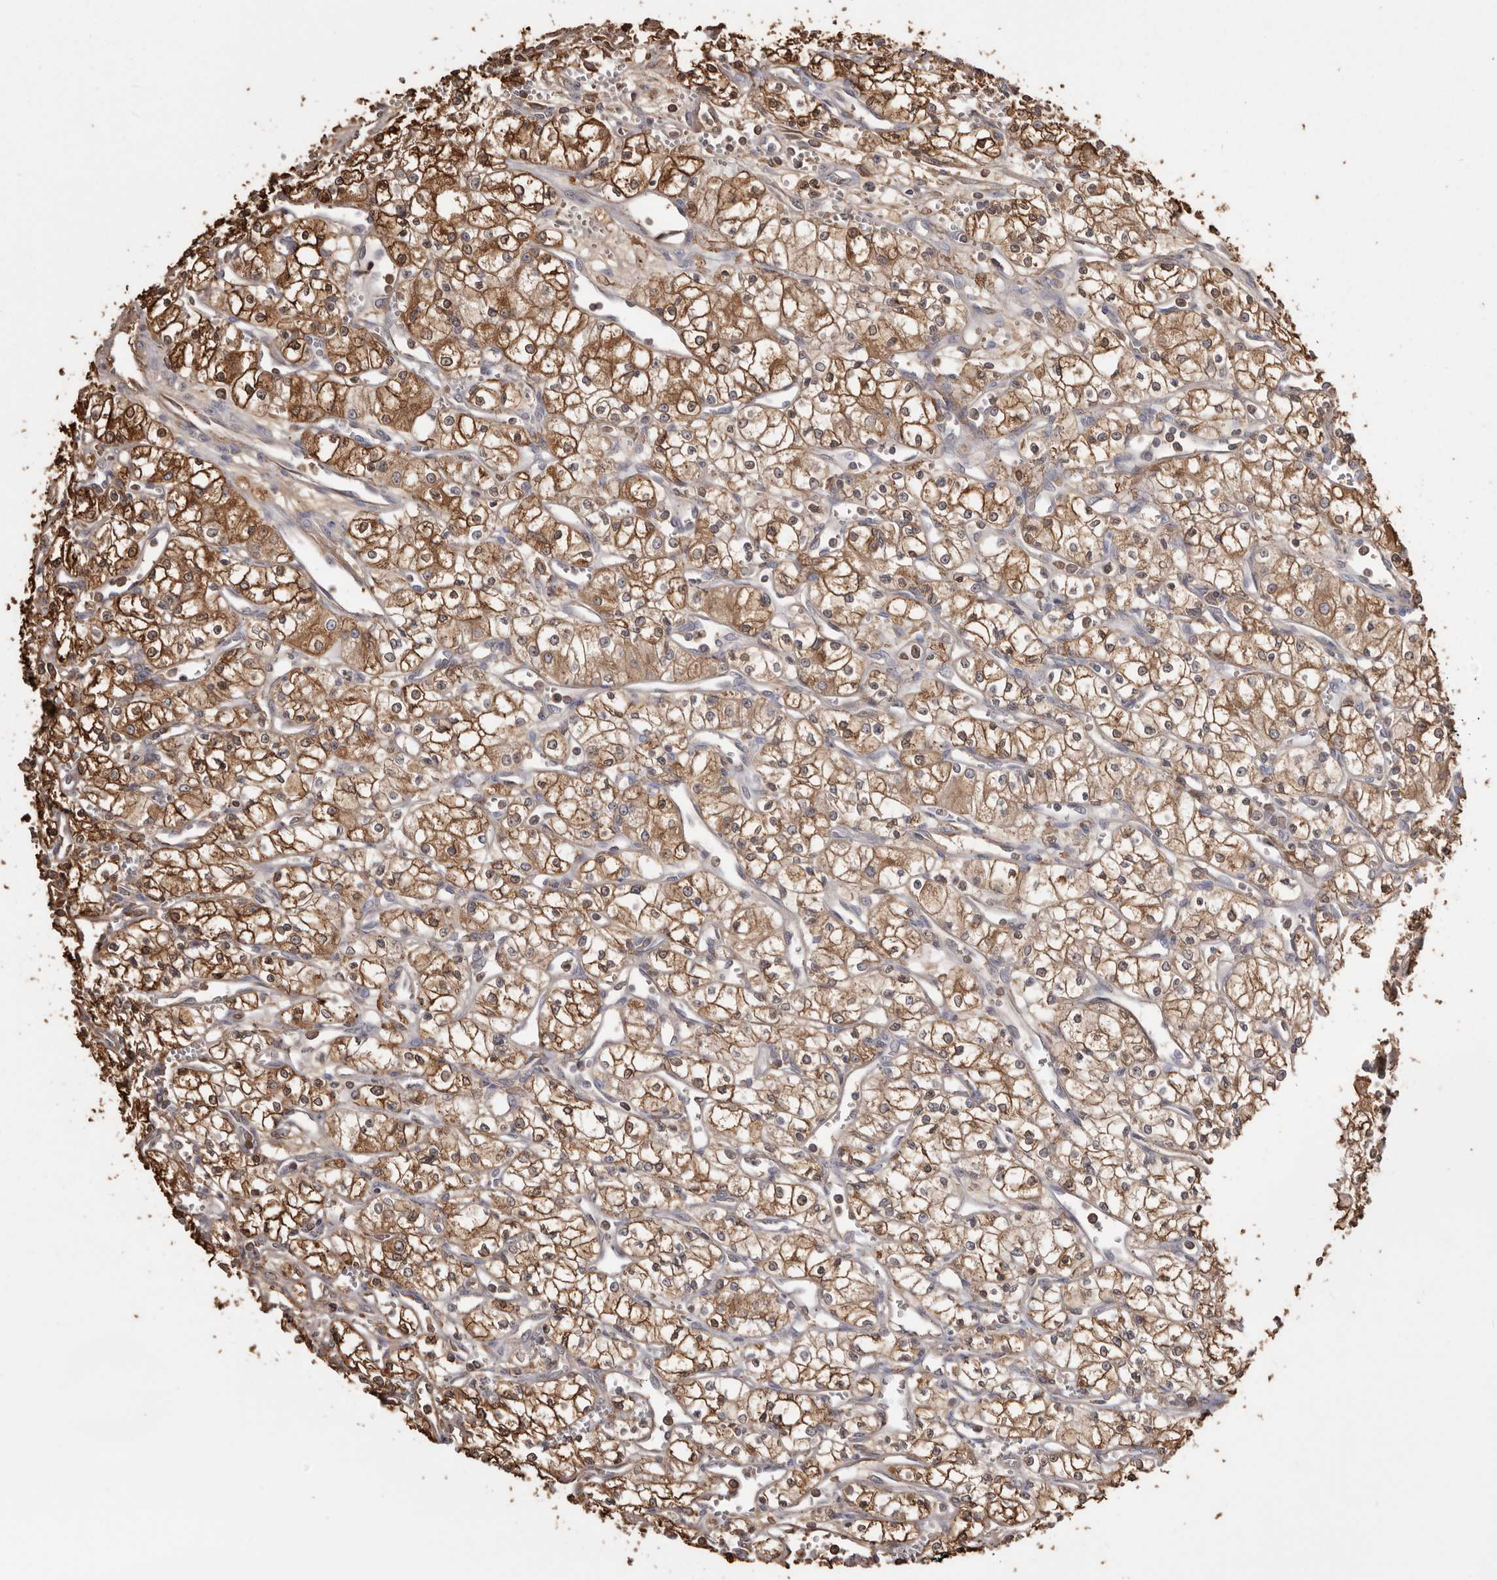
{"staining": {"intensity": "moderate", "quantity": ">75%", "location": "cytoplasmic/membranous"}, "tissue": "renal cancer", "cell_type": "Tumor cells", "image_type": "cancer", "snomed": [{"axis": "morphology", "description": "Adenocarcinoma, NOS"}, {"axis": "topography", "description": "Kidney"}], "caption": "This histopathology image displays immunohistochemistry (IHC) staining of renal cancer, with medium moderate cytoplasmic/membranous expression in approximately >75% of tumor cells.", "gene": "PKM", "patient": {"sex": "male", "age": 59}}